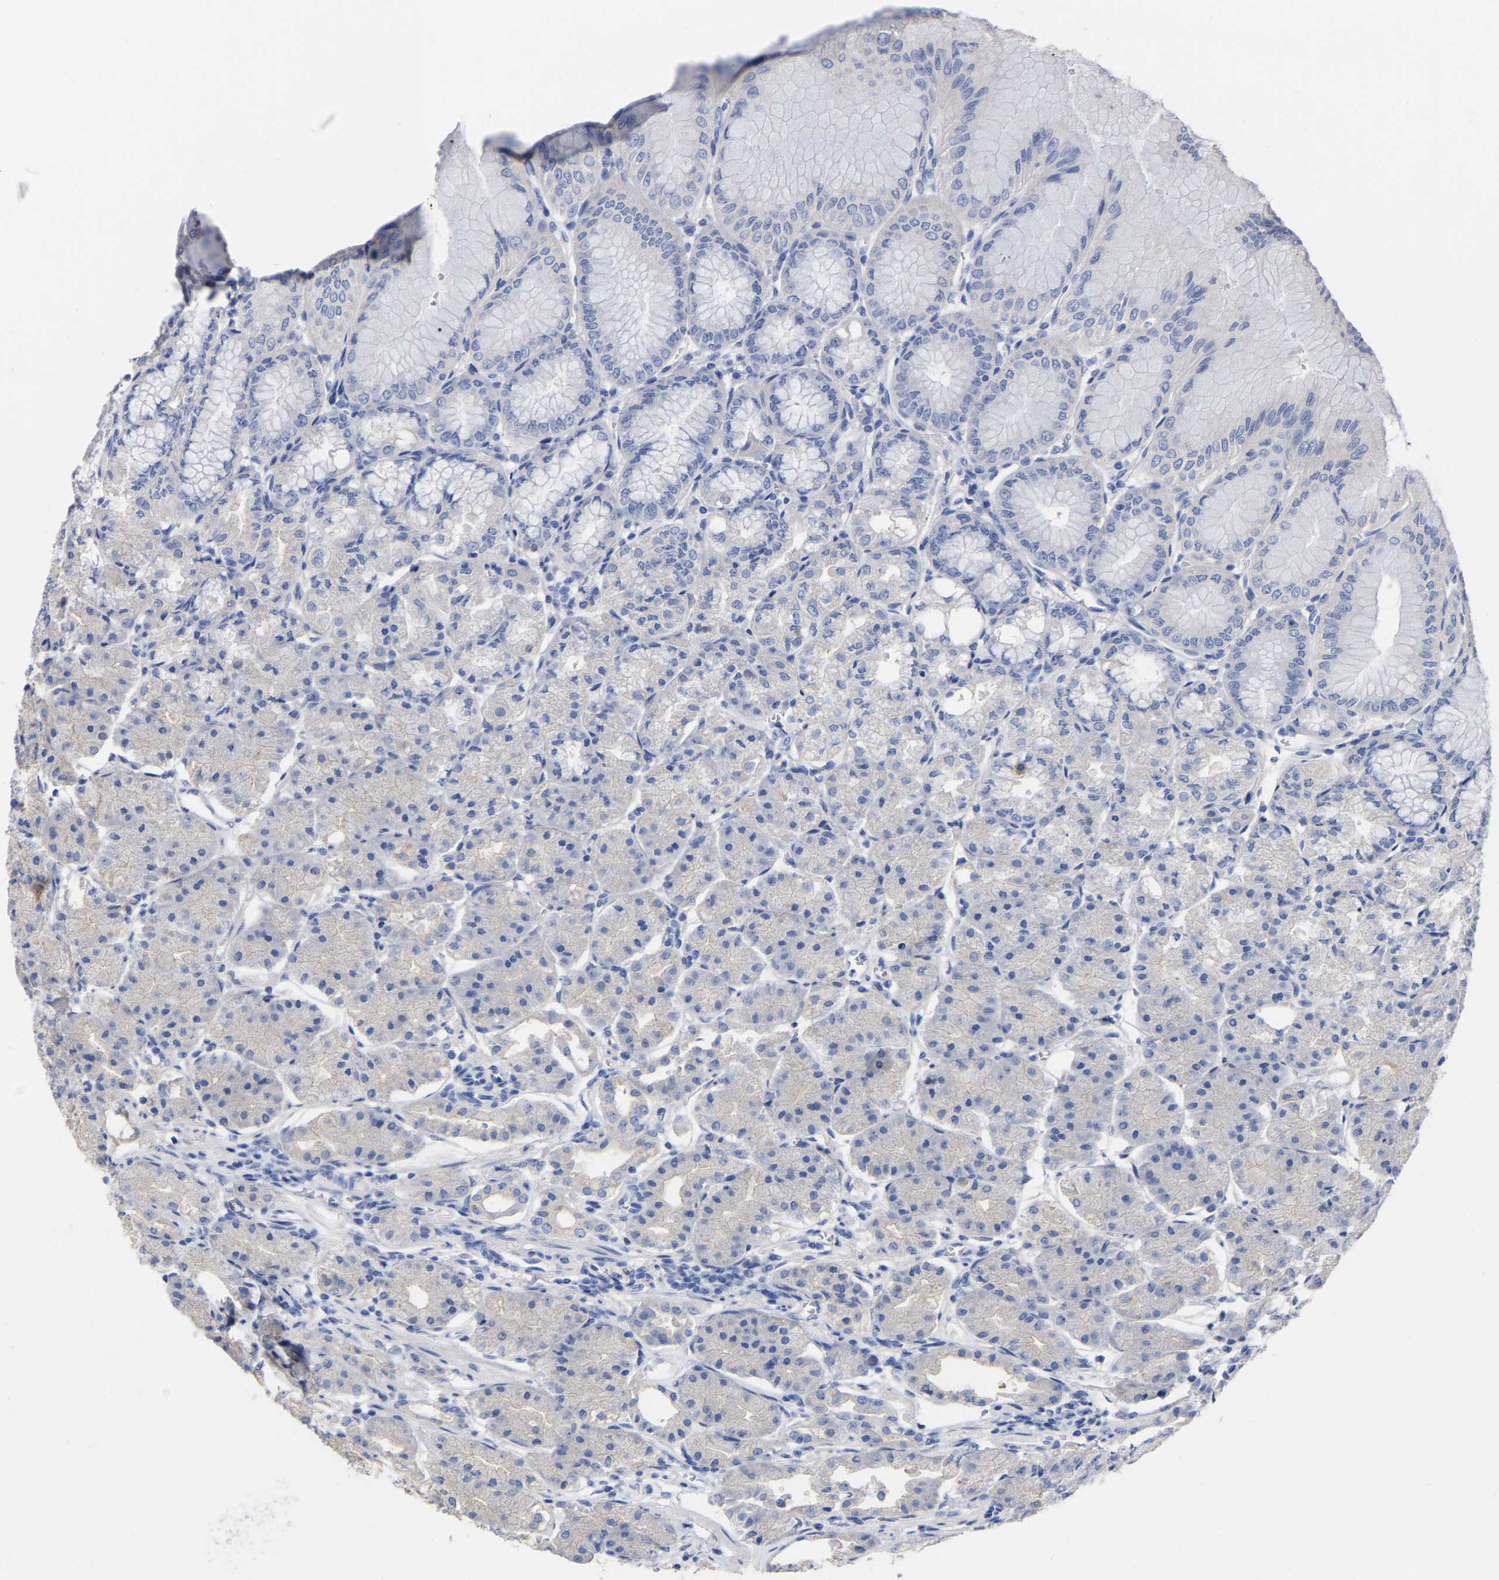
{"staining": {"intensity": "negative", "quantity": "none", "location": "none"}, "tissue": "stomach", "cell_type": "Glandular cells", "image_type": "normal", "snomed": [{"axis": "morphology", "description": "Normal tissue, NOS"}, {"axis": "topography", "description": "Stomach, lower"}], "caption": "Immunohistochemistry micrograph of normal stomach stained for a protein (brown), which displays no staining in glandular cells.", "gene": "ANXA13", "patient": {"sex": "male", "age": 71}}